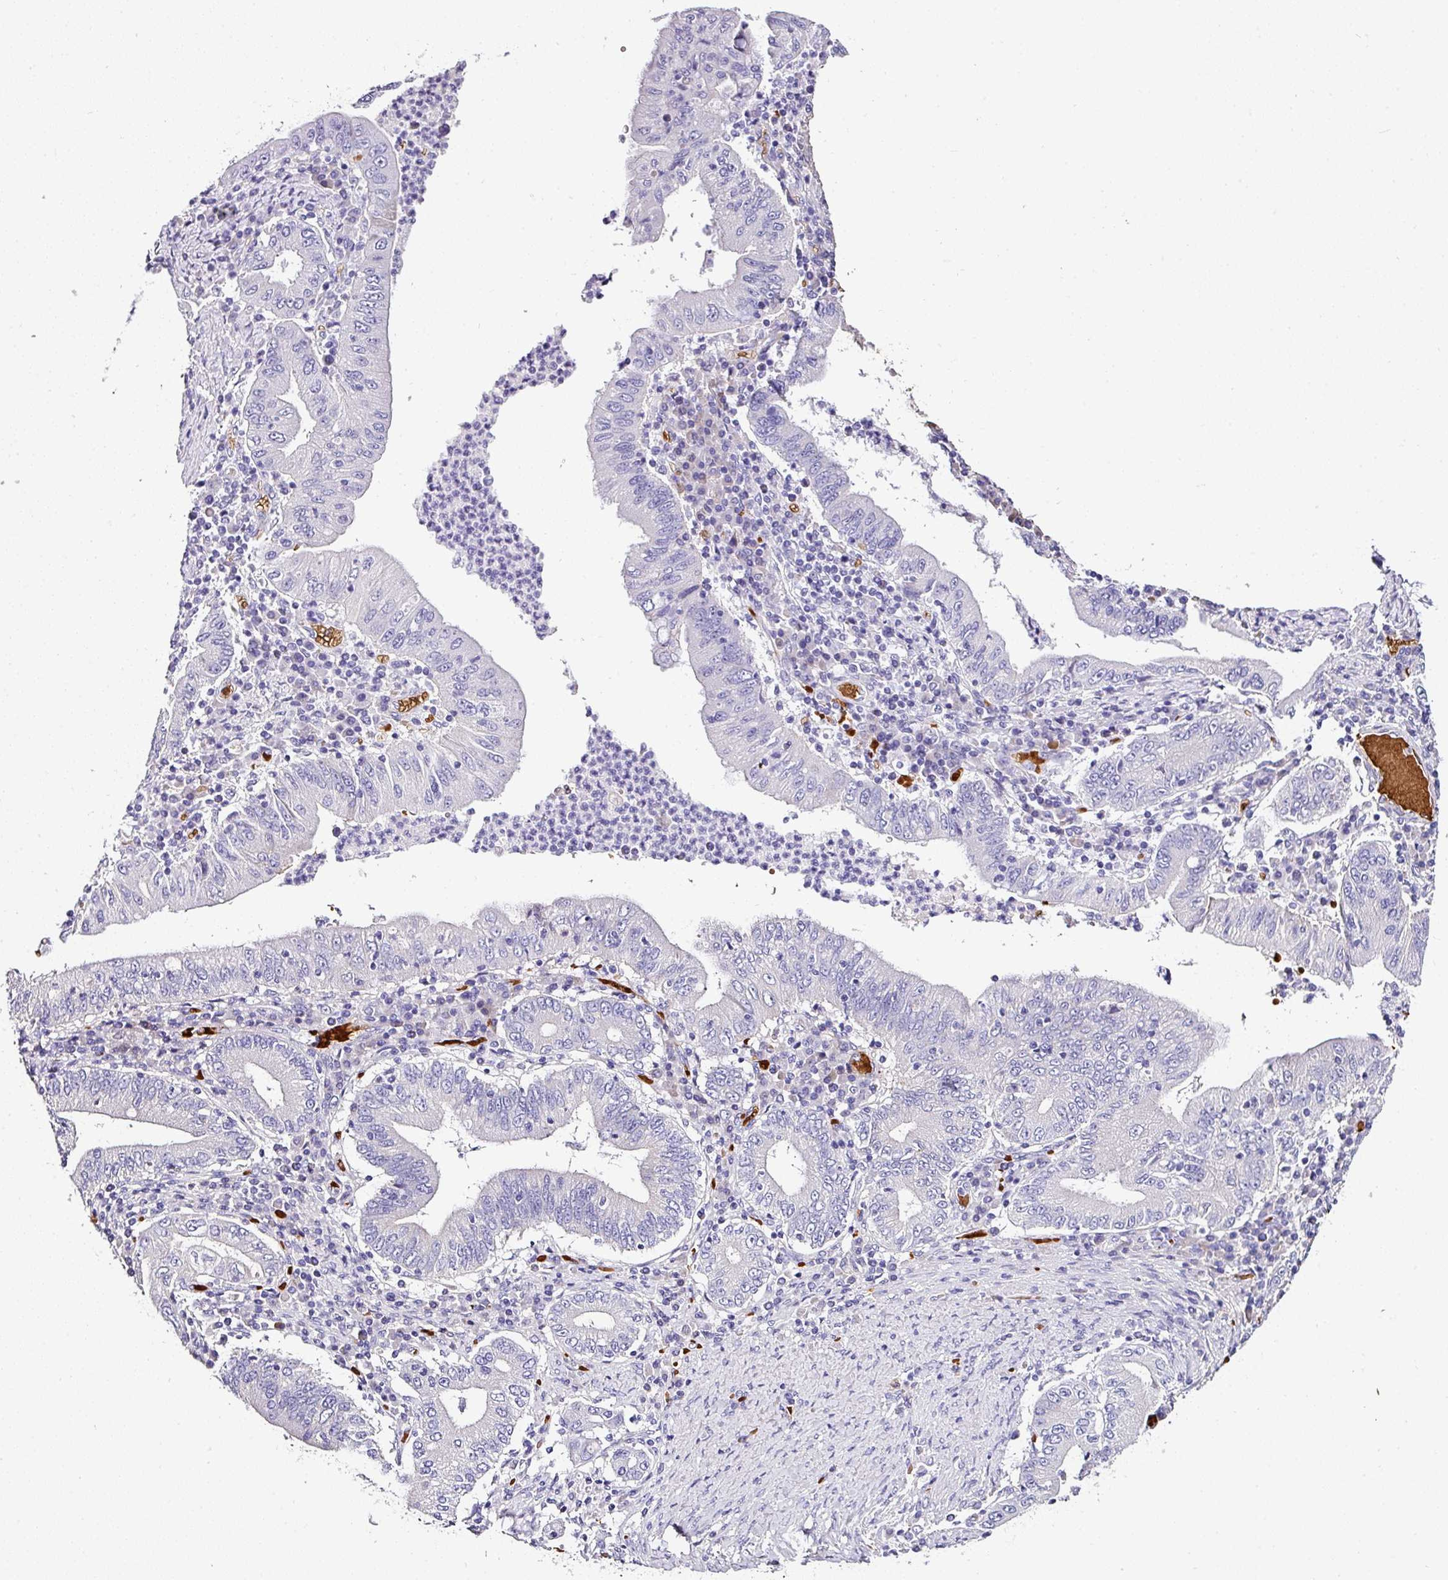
{"staining": {"intensity": "negative", "quantity": "none", "location": "none"}, "tissue": "stomach cancer", "cell_type": "Tumor cells", "image_type": "cancer", "snomed": [{"axis": "morphology", "description": "Normal tissue, NOS"}, {"axis": "morphology", "description": "Adenocarcinoma, NOS"}, {"axis": "topography", "description": "Esophagus"}, {"axis": "topography", "description": "Stomach, upper"}, {"axis": "topography", "description": "Peripheral nerve tissue"}], "caption": "This is a micrograph of immunohistochemistry staining of stomach adenocarcinoma, which shows no expression in tumor cells.", "gene": "NAPSA", "patient": {"sex": "male", "age": 62}}